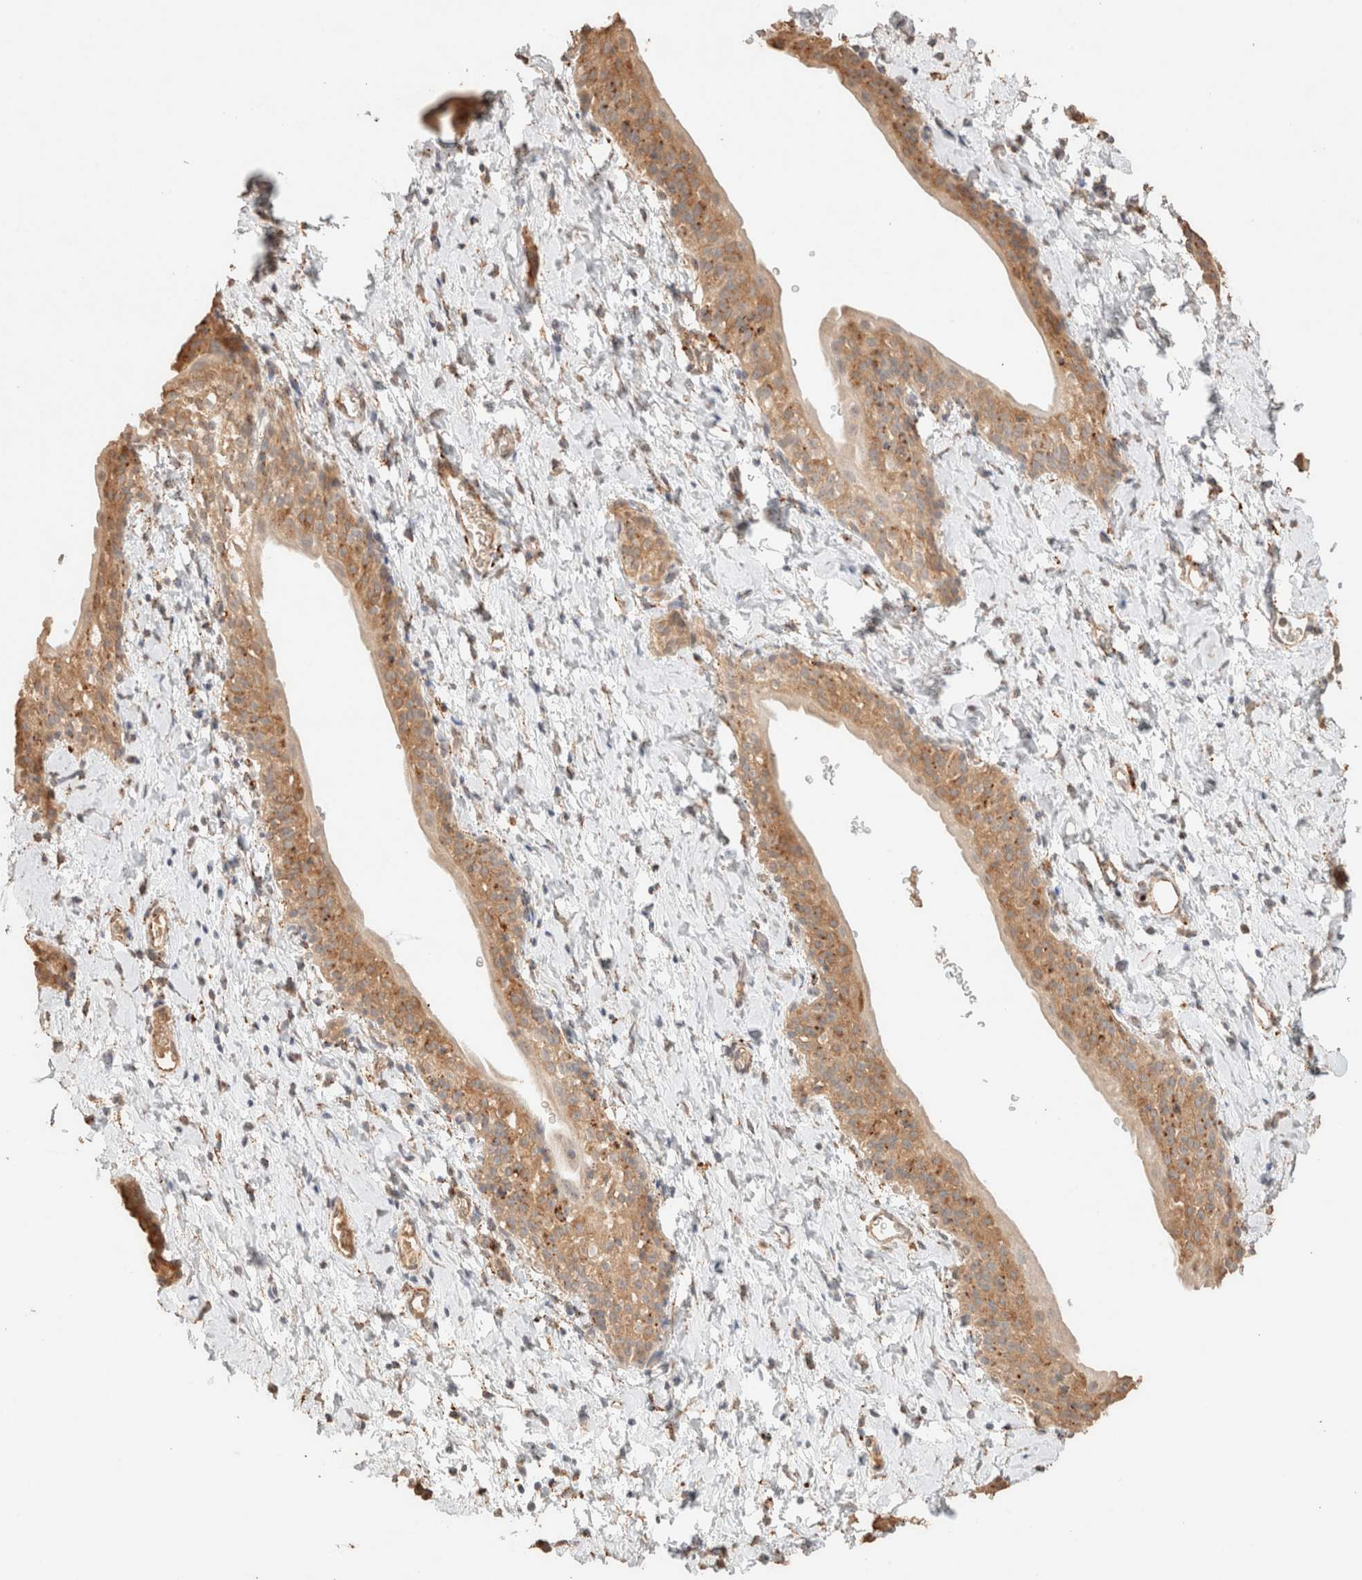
{"staining": {"intensity": "negative", "quantity": "none", "location": "none"}, "tissue": "smooth muscle", "cell_type": "Smooth muscle cells", "image_type": "normal", "snomed": [{"axis": "morphology", "description": "Normal tissue, NOS"}, {"axis": "topography", "description": "Smooth muscle"}], "caption": "Human smooth muscle stained for a protein using immunohistochemistry reveals no expression in smooth muscle cells.", "gene": "CTSC", "patient": {"sex": "male", "age": 16}}